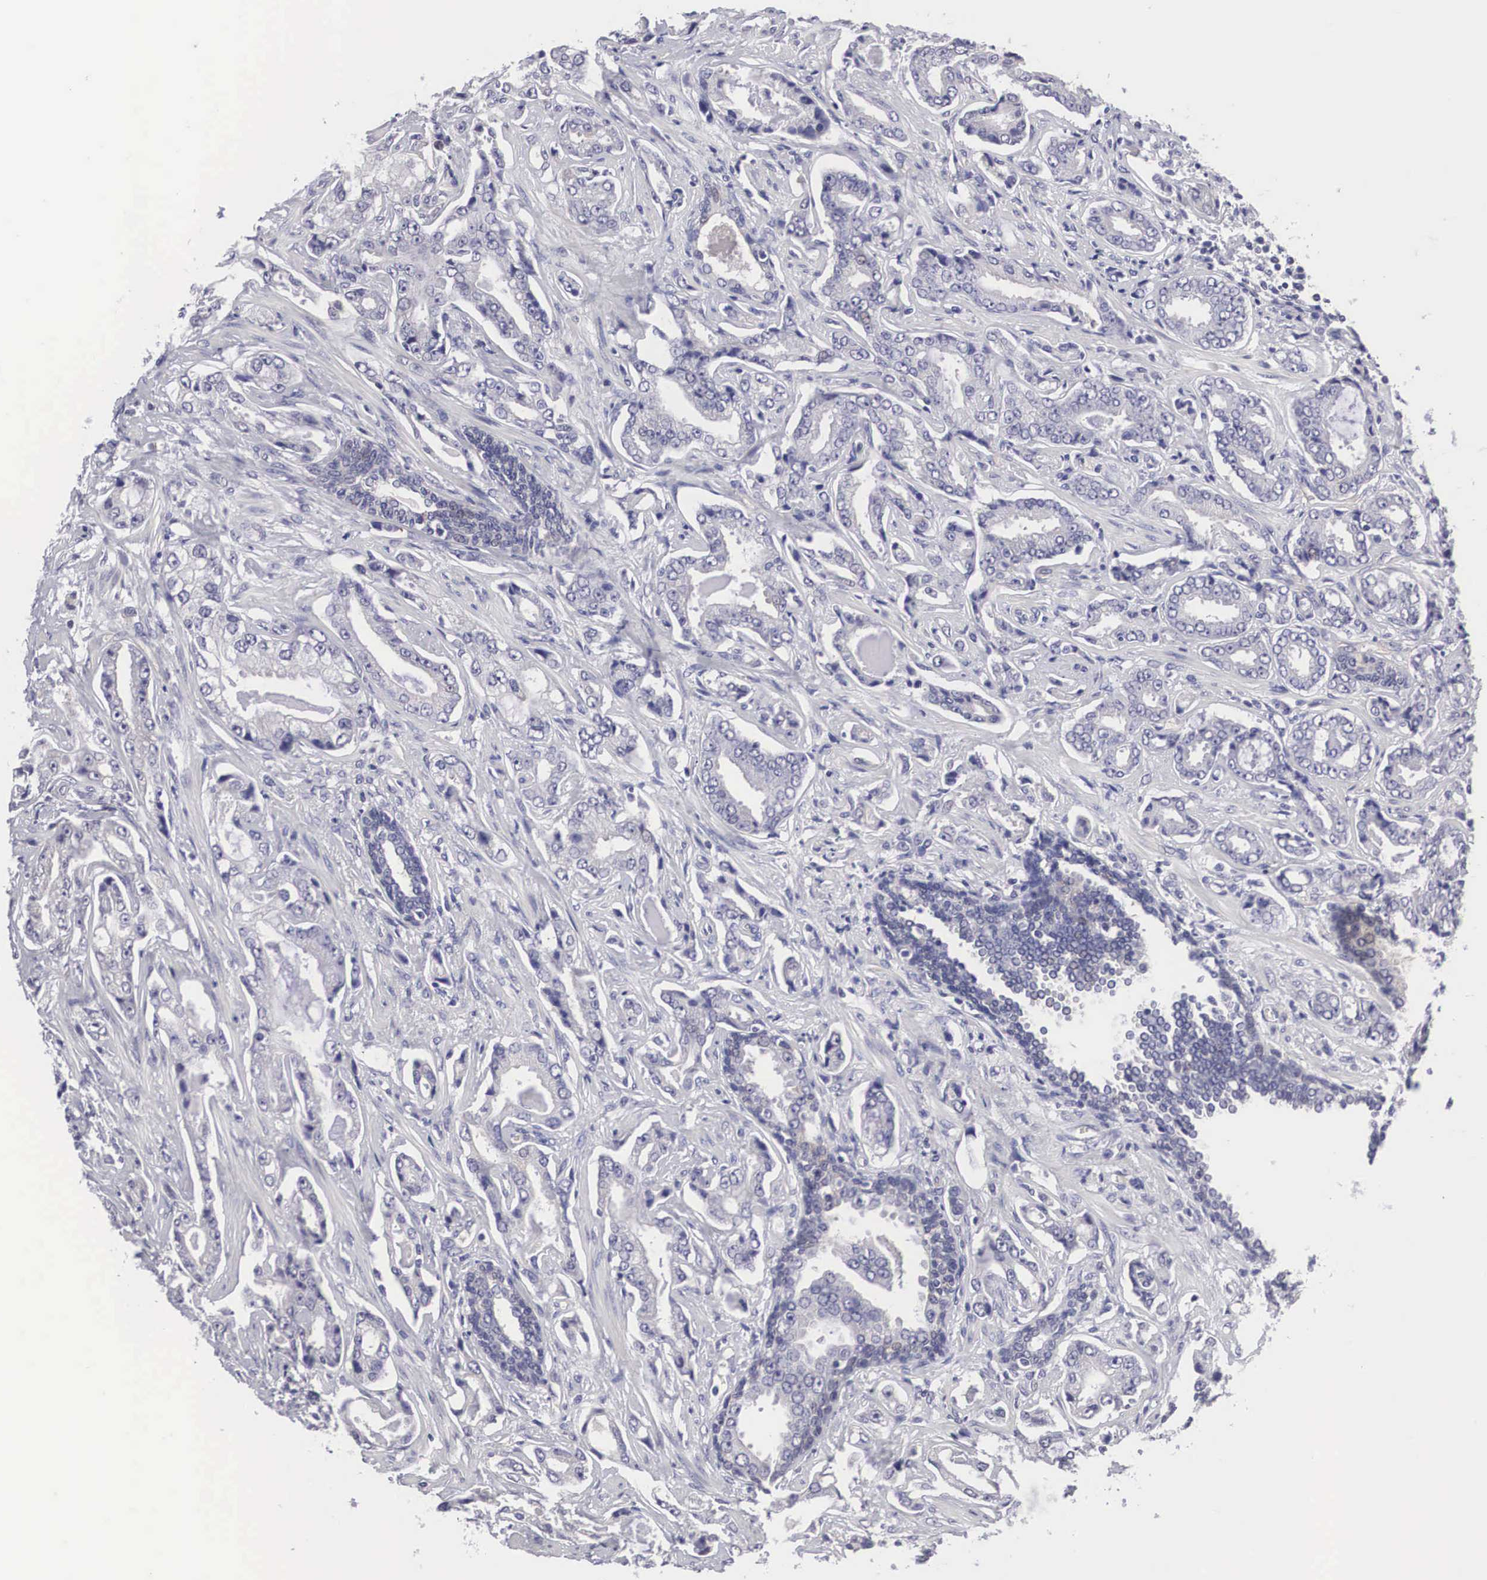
{"staining": {"intensity": "negative", "quantity": "none", "location": "none"}, "tissue": "prostate cancer", "cell_type": "Tumor cells", "image_type": "cancer", "snomed": [{"axis": "morphology", "description": "Adenocarcinoma, Low grade"}, {"axis": "topography", "description": "Prostate"}], "caption": "Tumor cells show no significant protein staining in low-grade adenocarcinoma (prostate).", "gene": "MAST4", "patient": {"sex": "male", "age": 65}}